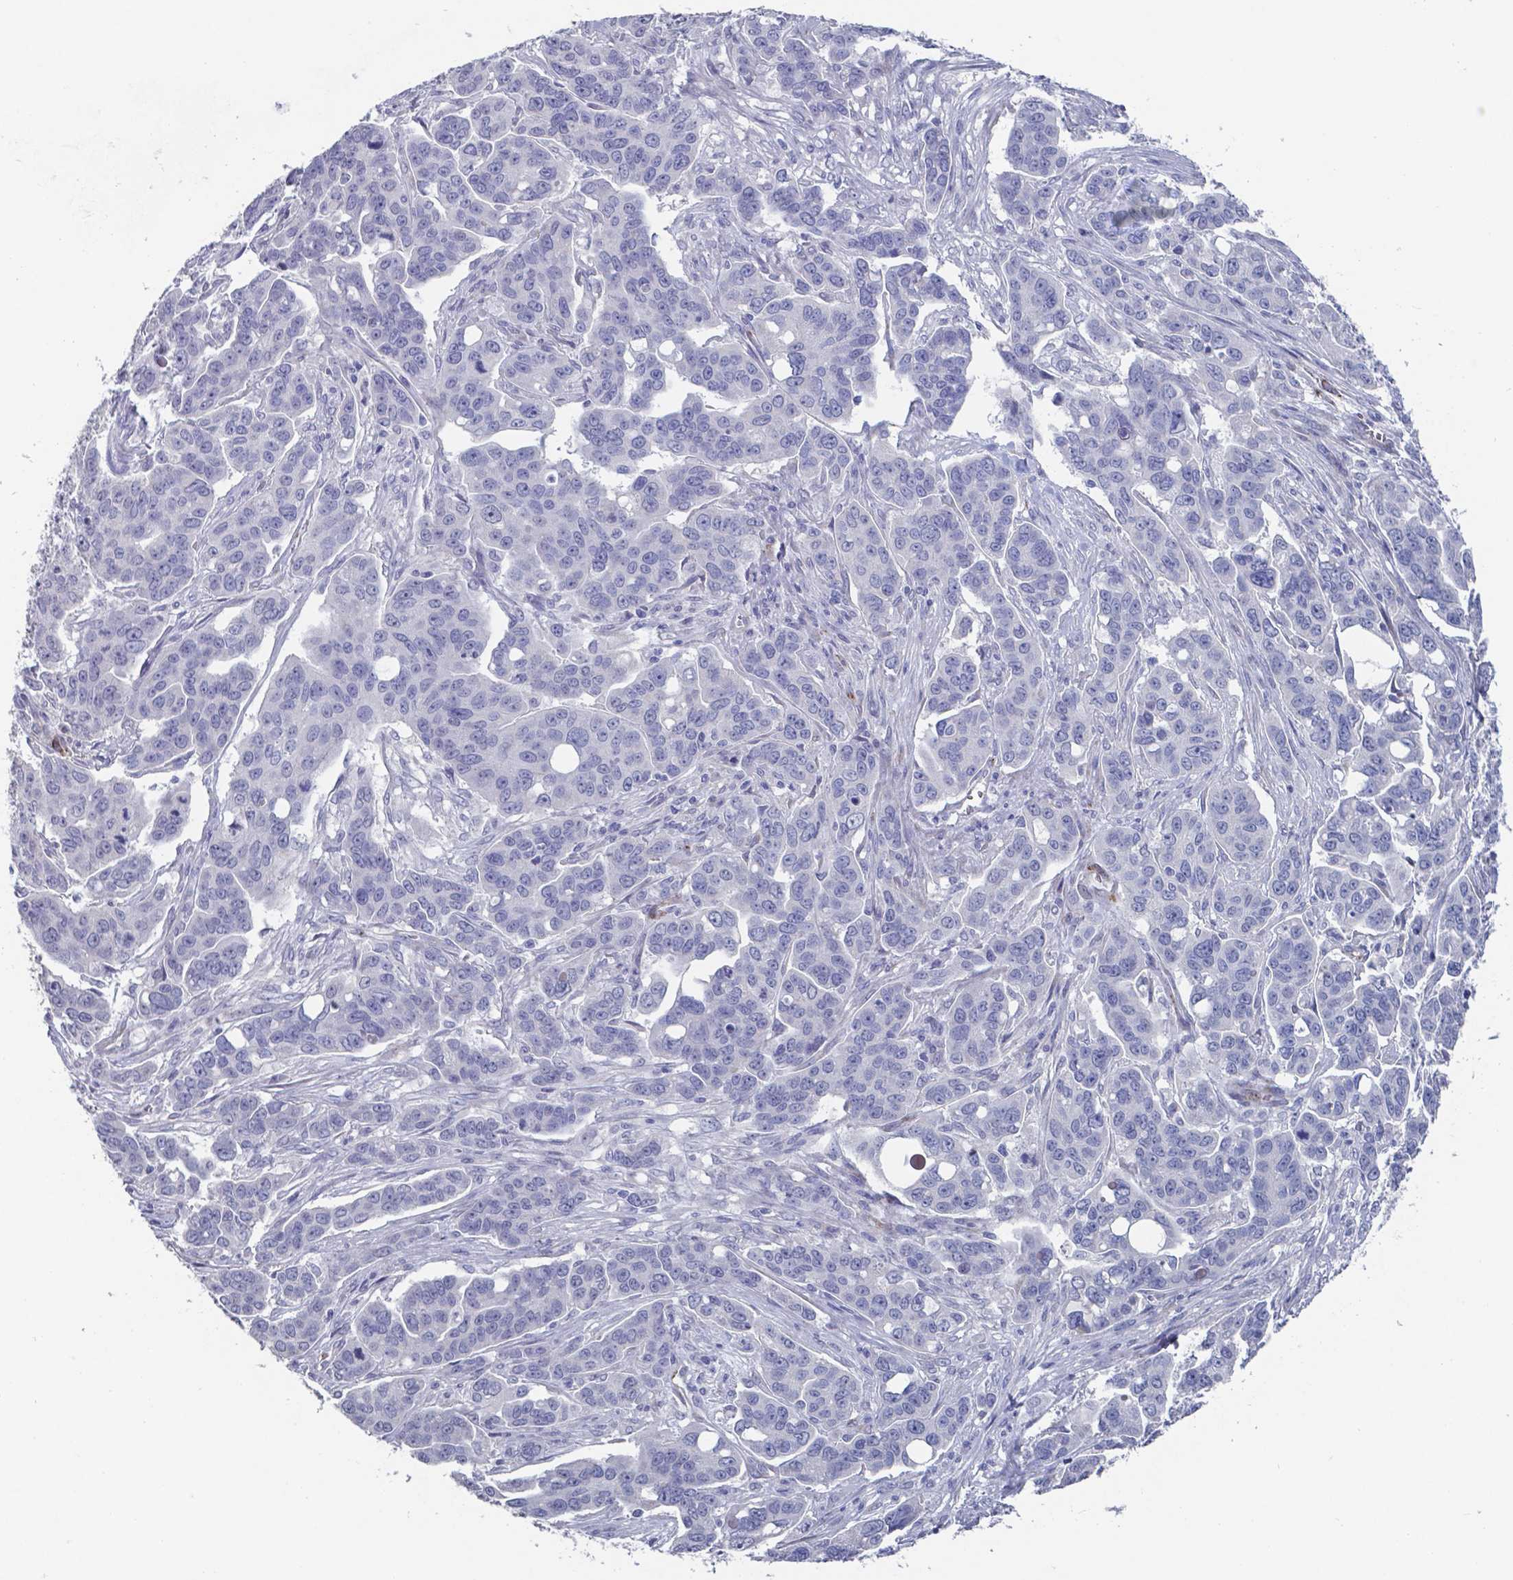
{"staining": {"intensity": "negative", "quantity": "none", "location": "none"}, "tissue": "ovarian cancer", "cell_type": "Tumor cells", "image_type": "cancer", "snomed": [{"axis": "morphology", "description": "Carcinoma, endometroid"}, {"axis": "topography", "description": "Ovary"}], "caption": "There is no significant staining in tumor cells of ovarian cancer (endometroid carcinoma).", "gene": "PLA2R1", "patient": {"sex": "female", "age": 78}}